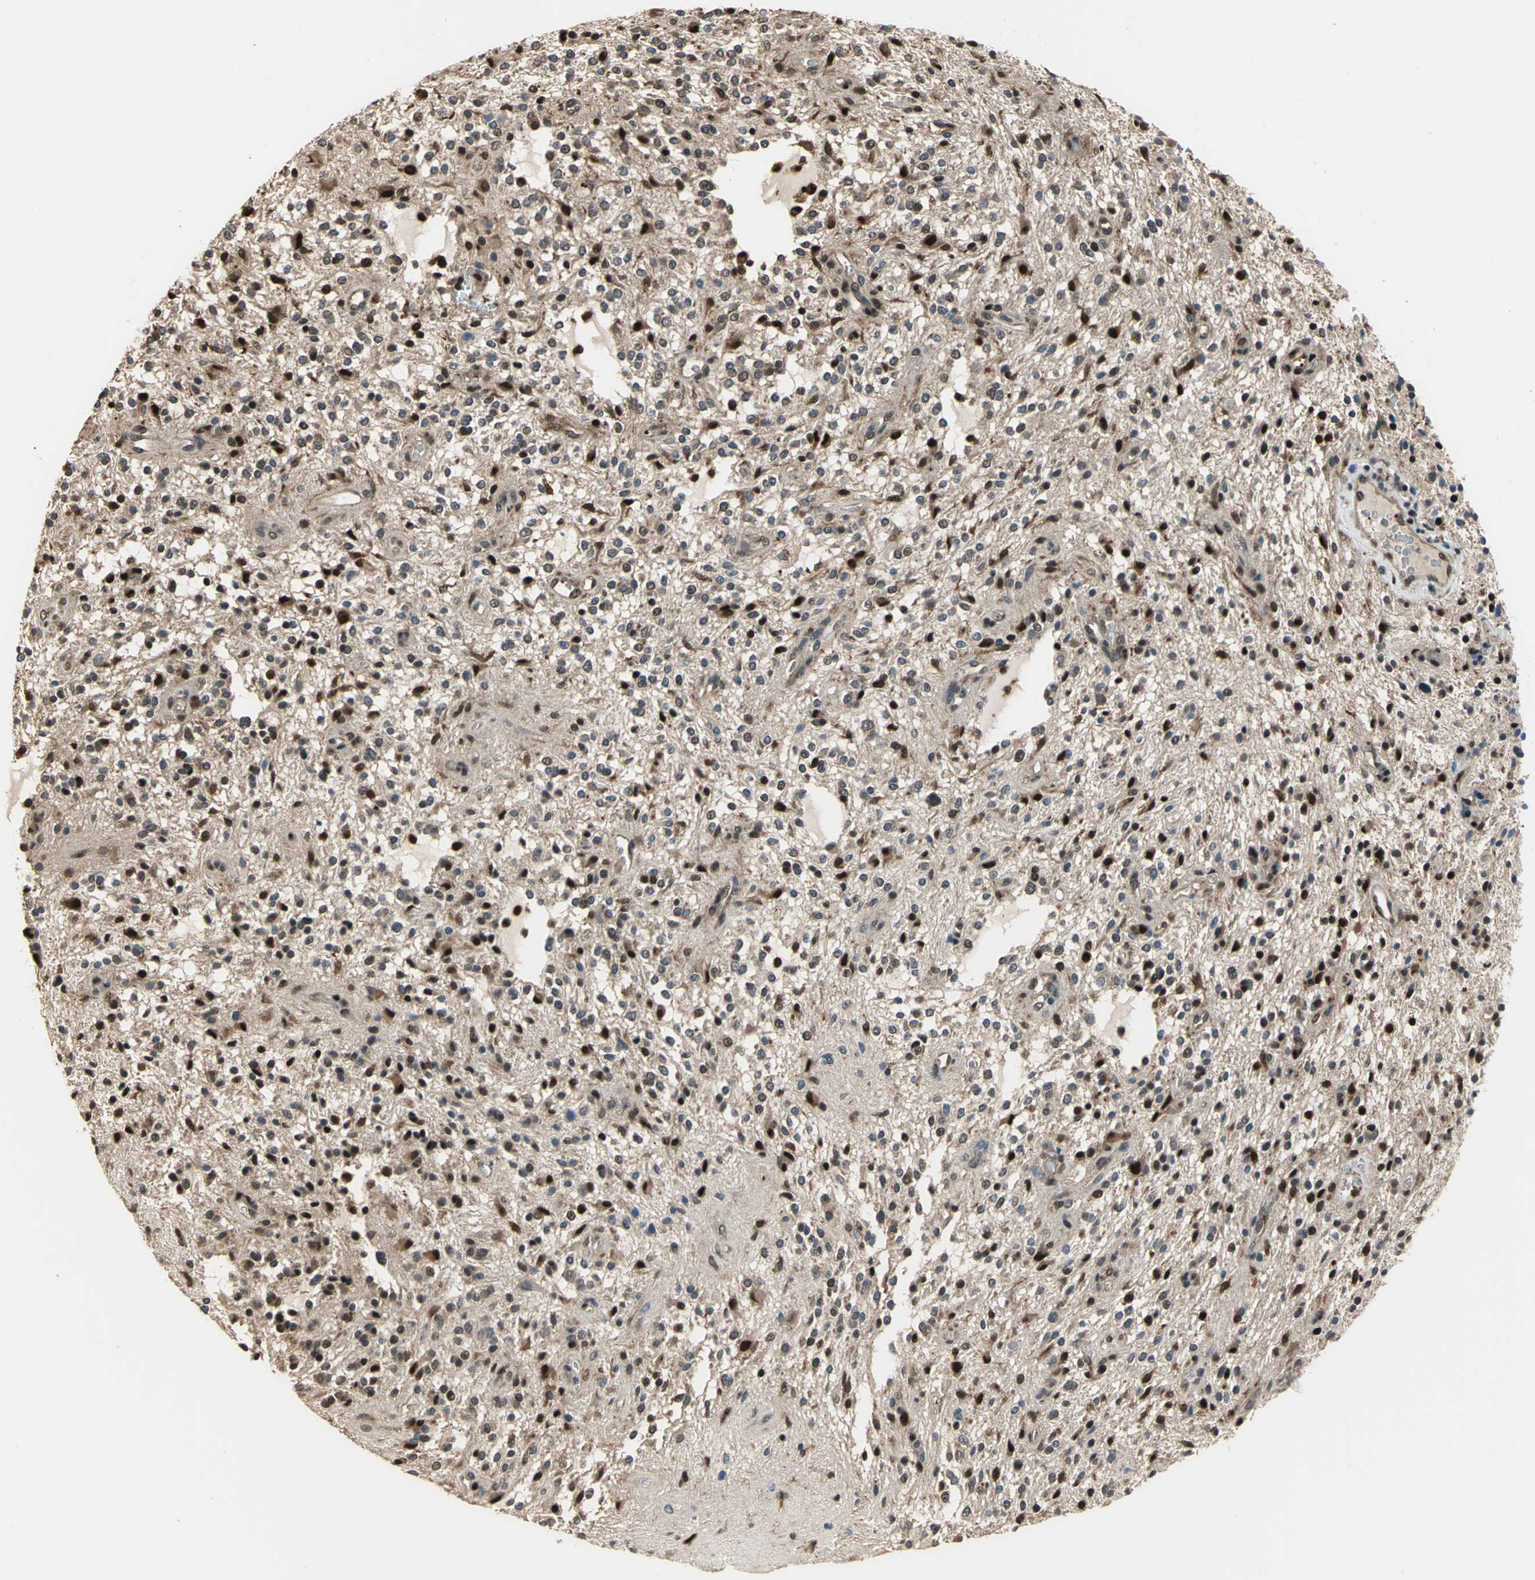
{"staining": {"intensity": "strong", "quantity": ">75%", "location": "nuclear"}, "tissue": "glioma", "cell_type": "Tumor cells", "image_type": "cancer", "snomed": [{"axis": "morphology", "description": "Glioma, malignant, NOS"}, {"axis": "topography", "description": "Cerebellum"}], "caption": "Immunohistochemistry (IHC) micrograph of neoplastic tissue: human glioma (malignant) stained using IHC displays high levels of strong protein expression localized specifically in the nuclear of tumor cells, appearing as a nuclear brown color.", "gene": "MIS18BP1", "patient": {"sex": "female", "age": 10}}